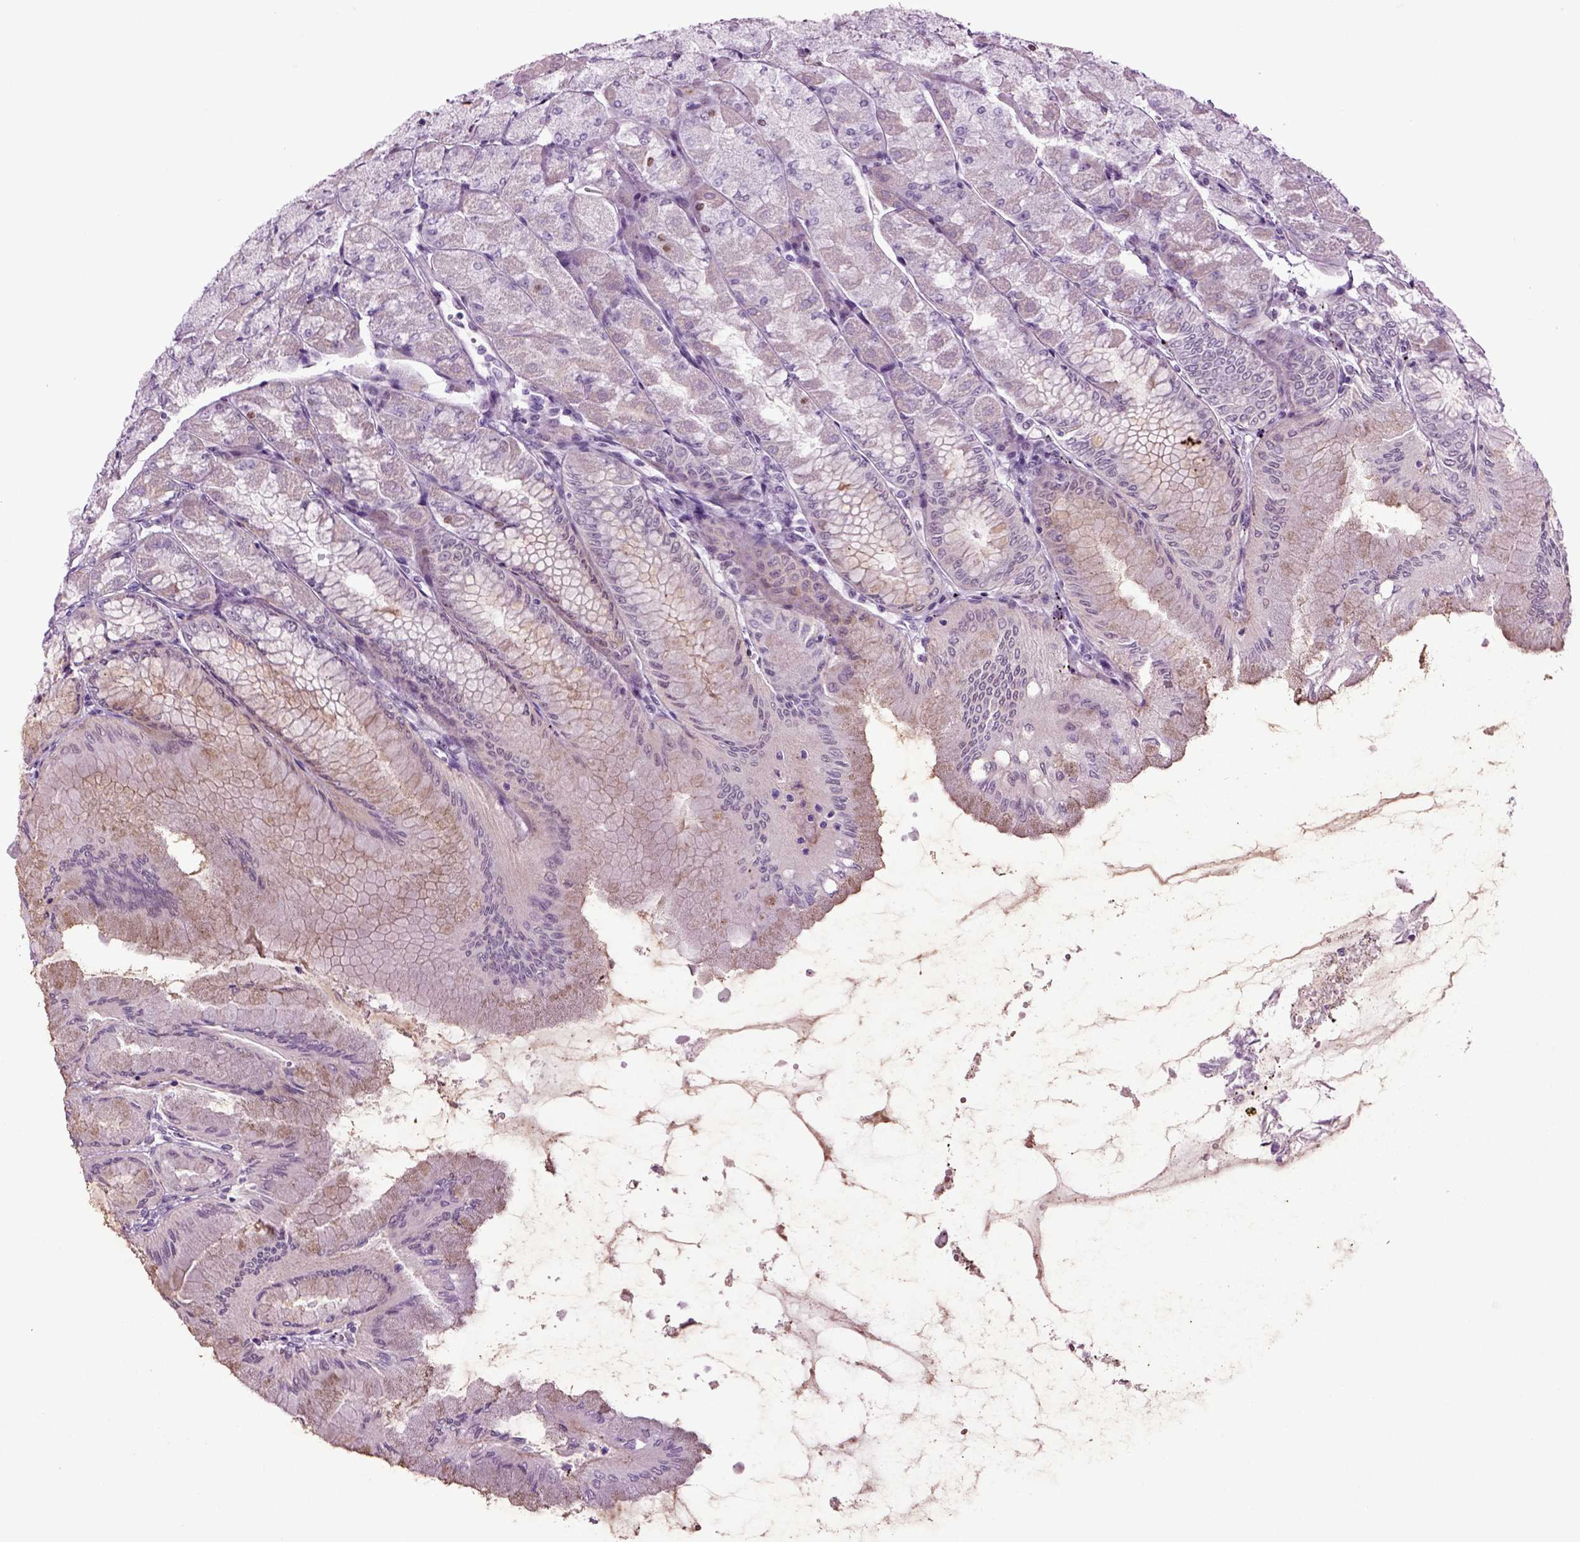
{"staining": {"intensity": "strong", "quantity": "<25%", "location": "nuclear"}, "tissue": "stomach", "cell_type": "Glandular cells", "image_type": "normal", "snomed": [{"axis": "morphology", "description": "Normal tissue, NOS"}, {"axis": "topography", "description": "Stomach, upper"}], "caption": "This micrograph shows IHC staining of benign stomach, with medium strong nuclear staining in approximately <25% of glandular cells.", "gene": "RFX3", "patient": {"sex": "male", "age": 60}}